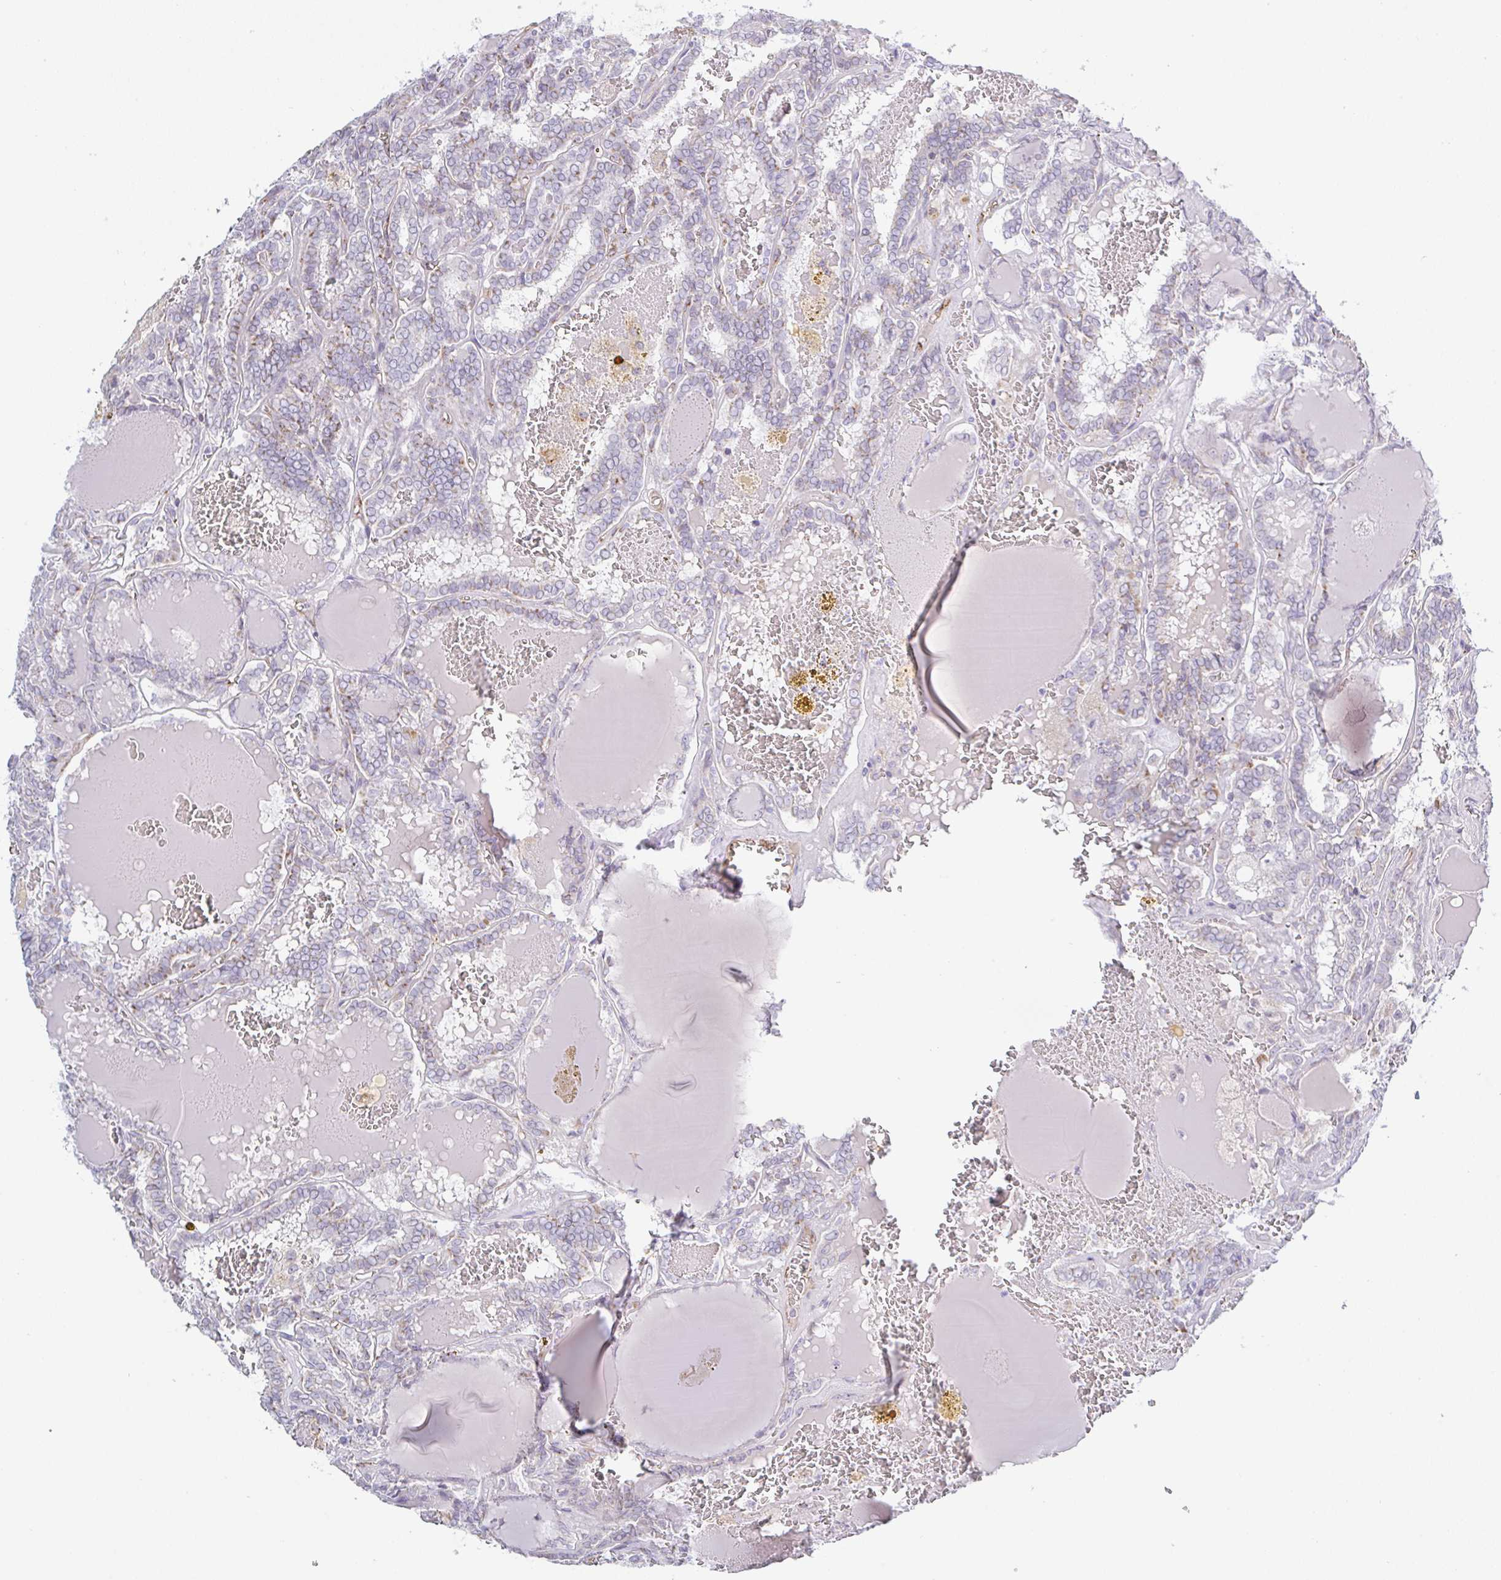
{"staining": {"intensity": "weak", "quantity": "<25%", "location": "cytoplasmic/membranous"}, "tissue": "thyroid cancer", "cell_type": "Tumor cells", "image_type": "cancer", "snomed": [{"axis": "morphology", "description": "Papillary adenocarcinoma, NOS"}, {"axis": "topography", "description": "Thyroid gland"}], "caption": "A photomicrograph of human papillary adenocarcinoma (thyroid) is negative for staining in tumor cells.", "gene": "PLCD4", "patient": {"sex": "female", "age": 72}}